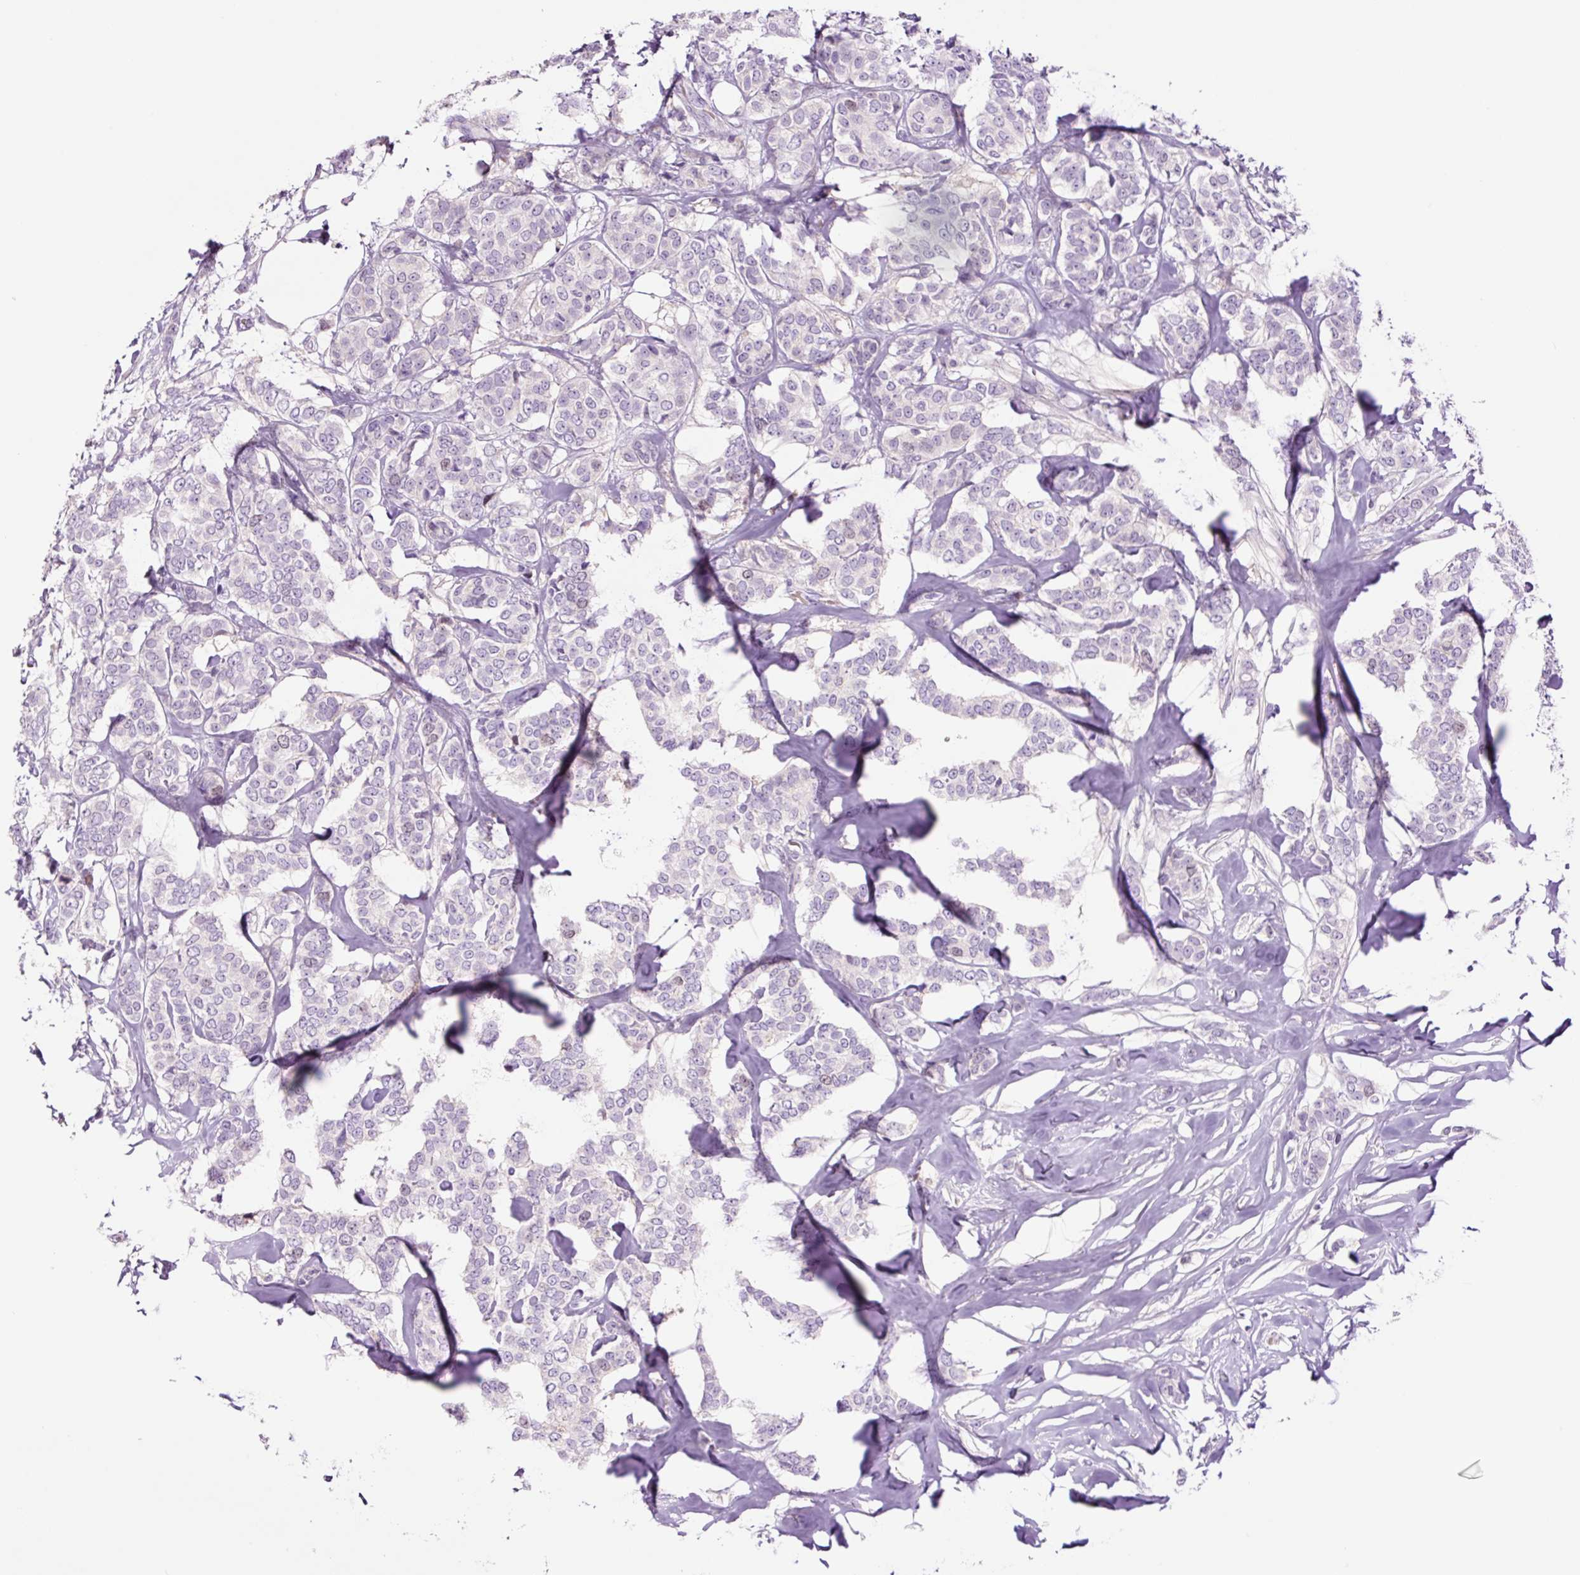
{"staining": {"intensity": "negative", "quantity": "none", "location": "none"}, "tissue": "breast cancer", "cell_type": "Tumor cells", "image_type": "cancer", "snomed": [{"axis": "morphology", "description": "Duct carcinoma"}, {"axis": "topography", "description": "Breast"}], "caption": "An image of human breast cancer (intraductal carcinoma) is negative for staining in tumor cells.", "gene": "DPPA4", "patient": {"sex": "female", "age": 72}}